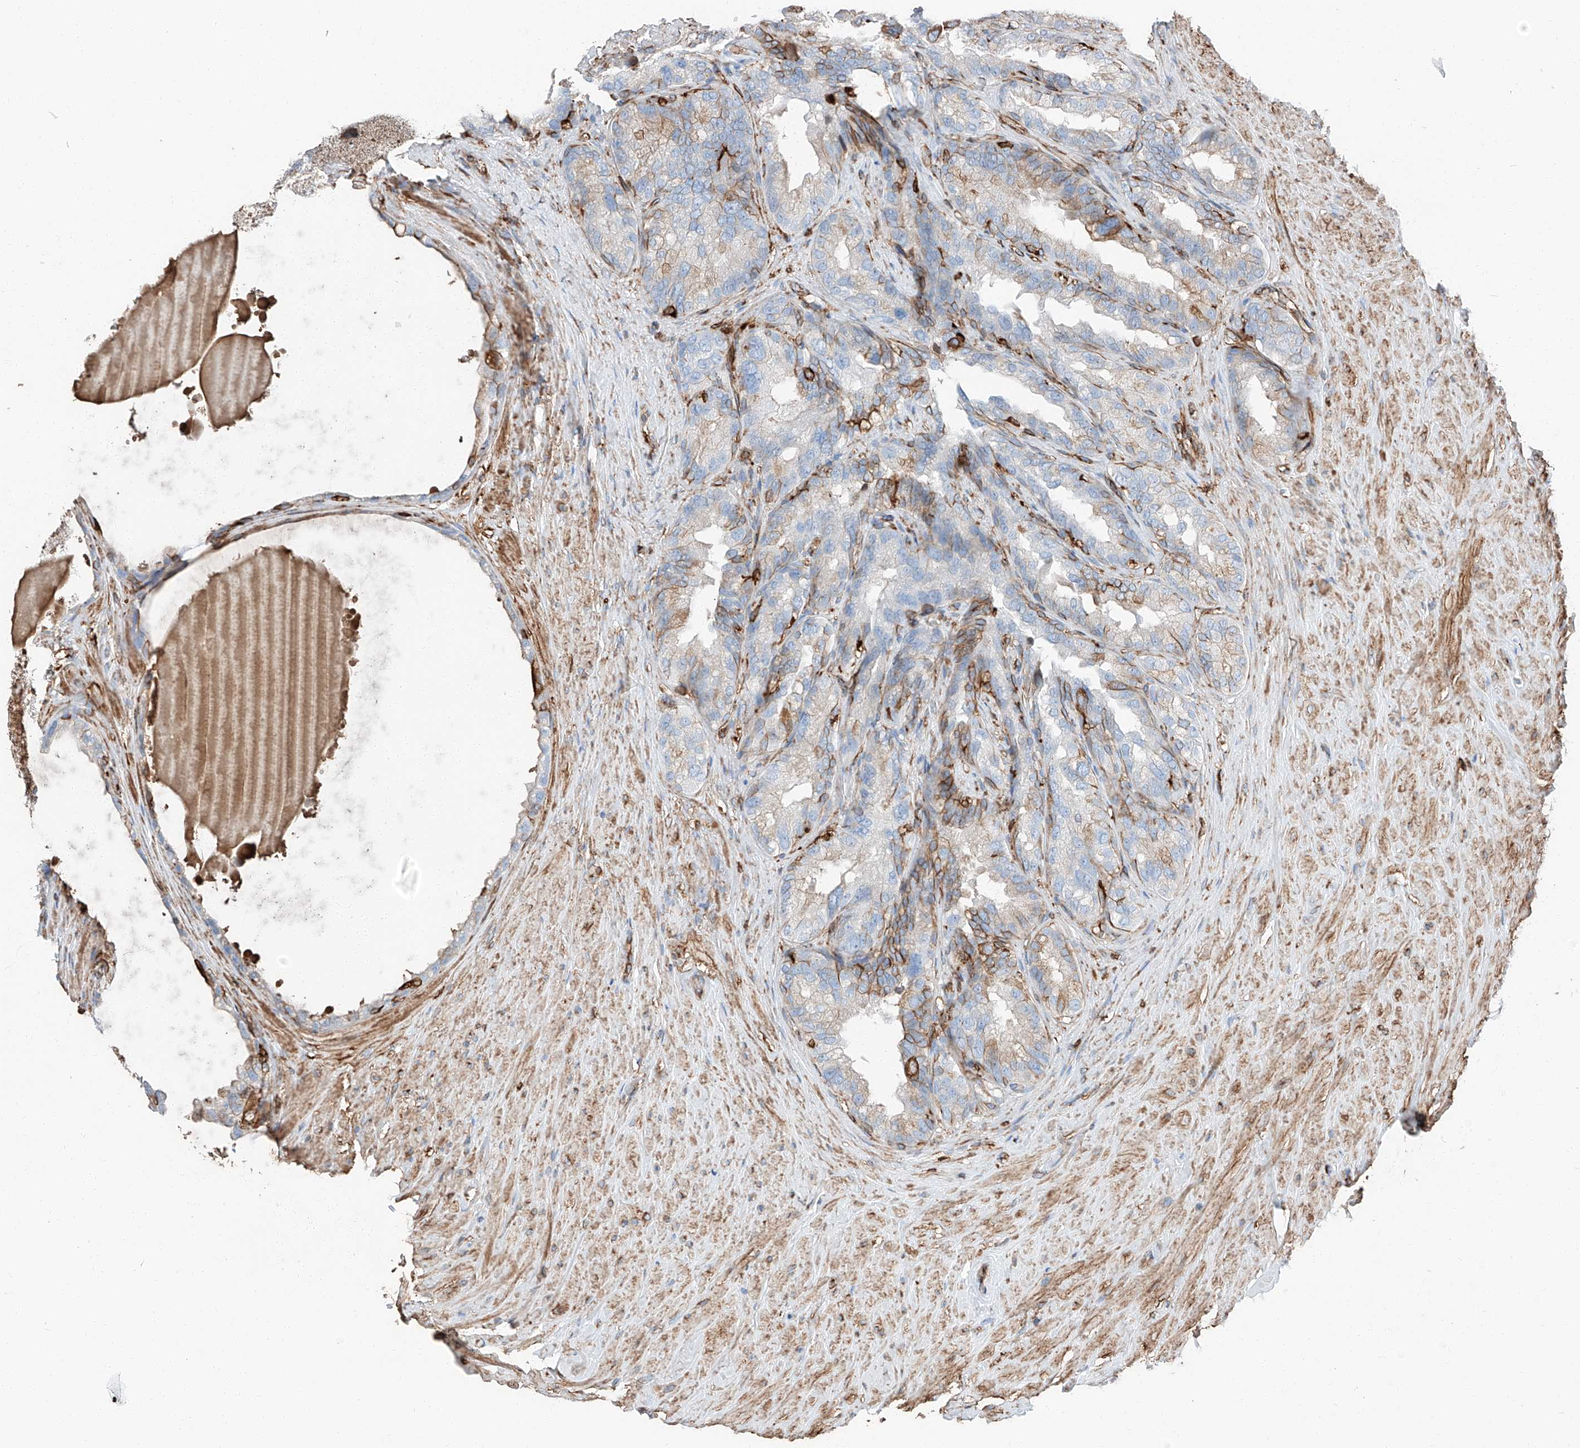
{"staining": {"intensity": "moderate", "quantity": "25%-75%", "location": "cytoplasmic/membranous"}, "tissue": "seminal vesicle", "cell_type": "Glandular cells", "image_type": "normal", "snomed": [{"axis": "morphology", "description": "Normal tissue, NOS"}, {"axis": "topography", "description": "Seminal veicle"}], "caption": "Protein expression analysis of unremarkable seminal vesicle reveals moderate cytoplasmic/membranous expression in about 25%-75% of glandular cells.", "gene": "ZNF804A", "patient": {"sex": "male", "age": 80}}